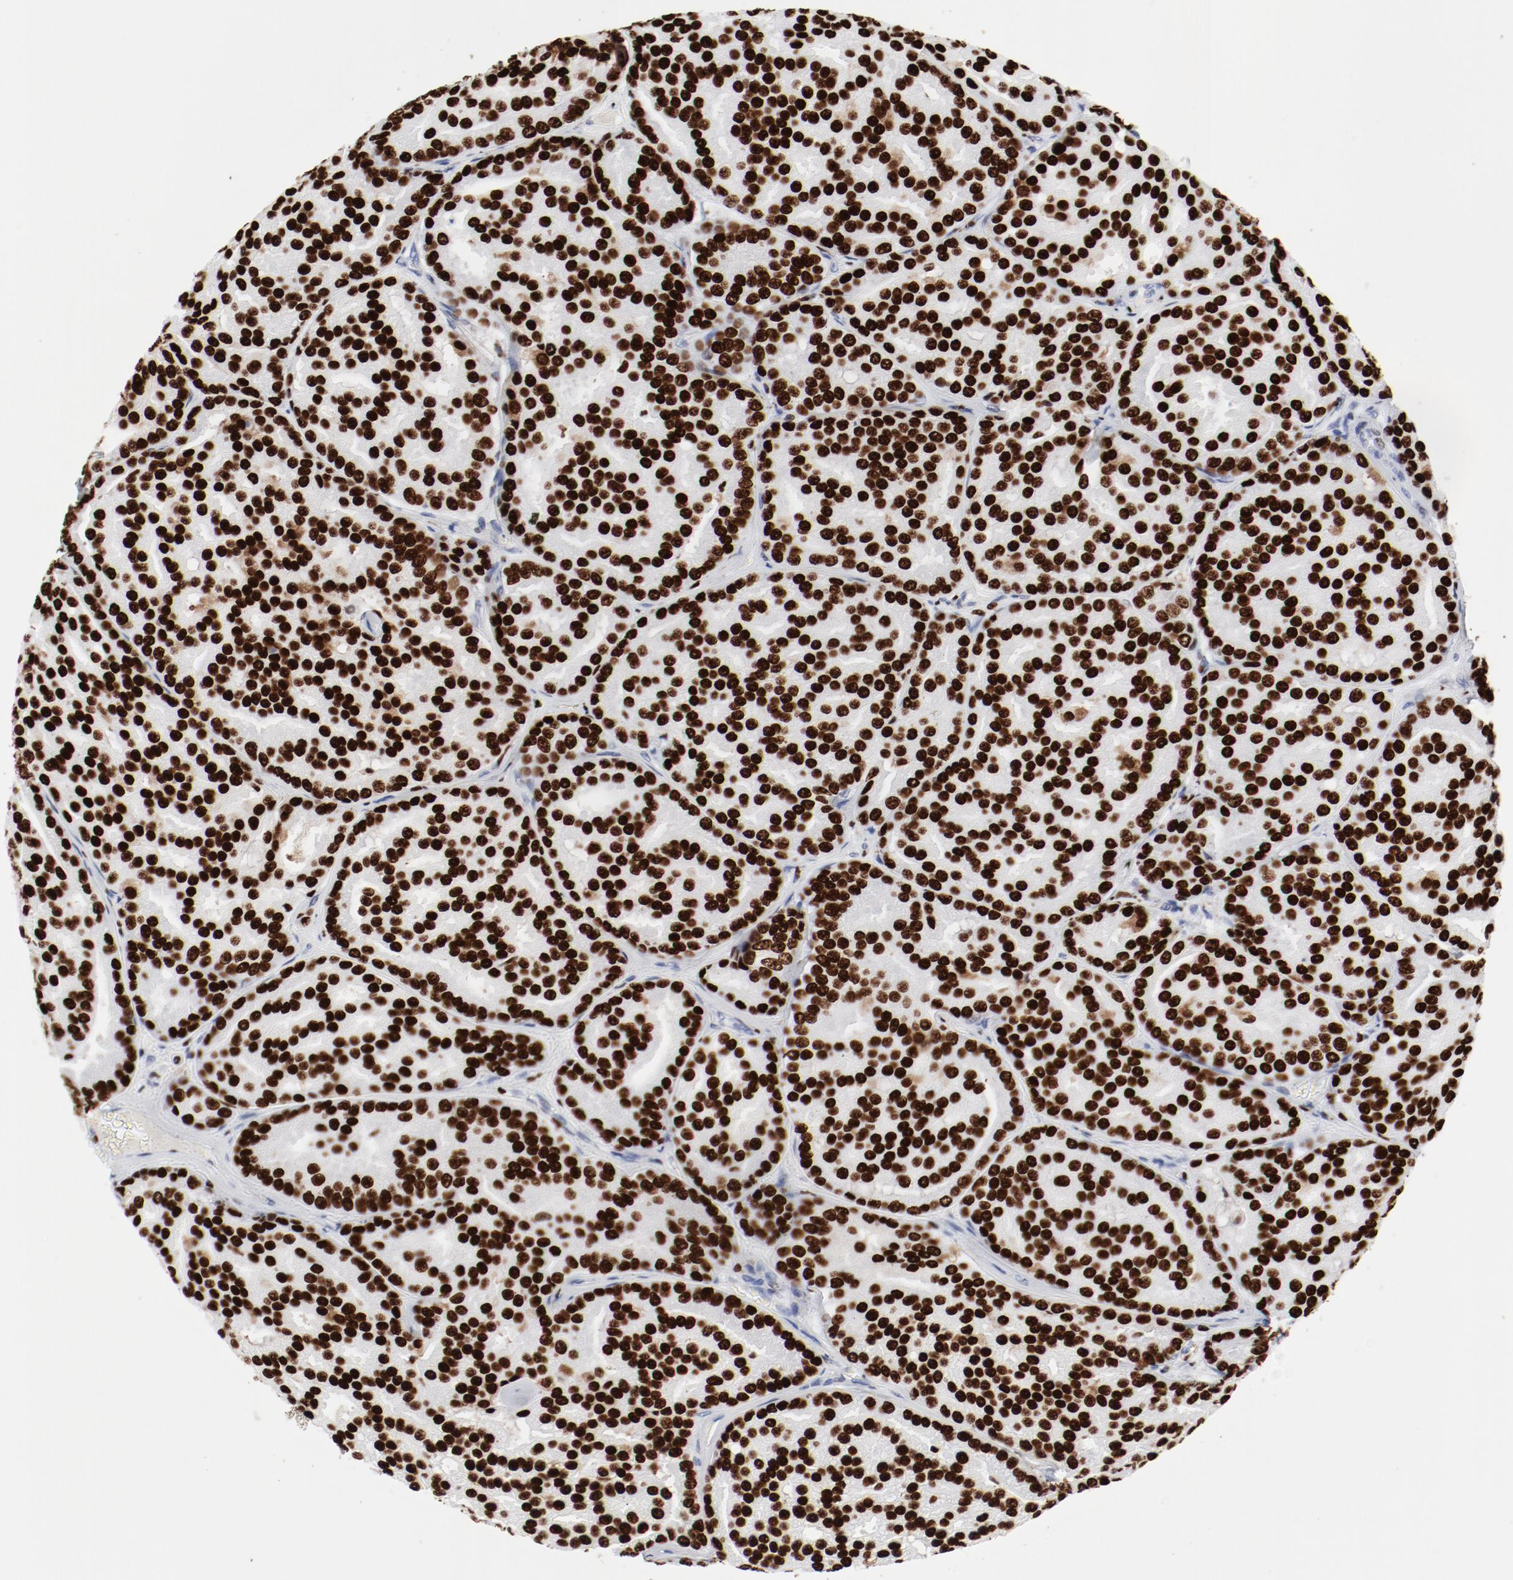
{"staining": {"intensity": "strong", "quantity": ">75%", "location": "nuclear"}, "tissue": "prostate cancer", "cell_type": "Tumor cells", "image_type": "cancer", "snomed": [{"axis": "morphology", "description": "Adenocarcinoma, High grade"}, {"axis": "topography", "description": "Prostate"}], "caption": "Protein expression analysis of adenocarcinoma (high-grade) (prostate) exhibits strong nuclear expression in about >75% of tumor cells.", "gene": "SMARCC2", "patient": {"sex": "male", "age": 64}}